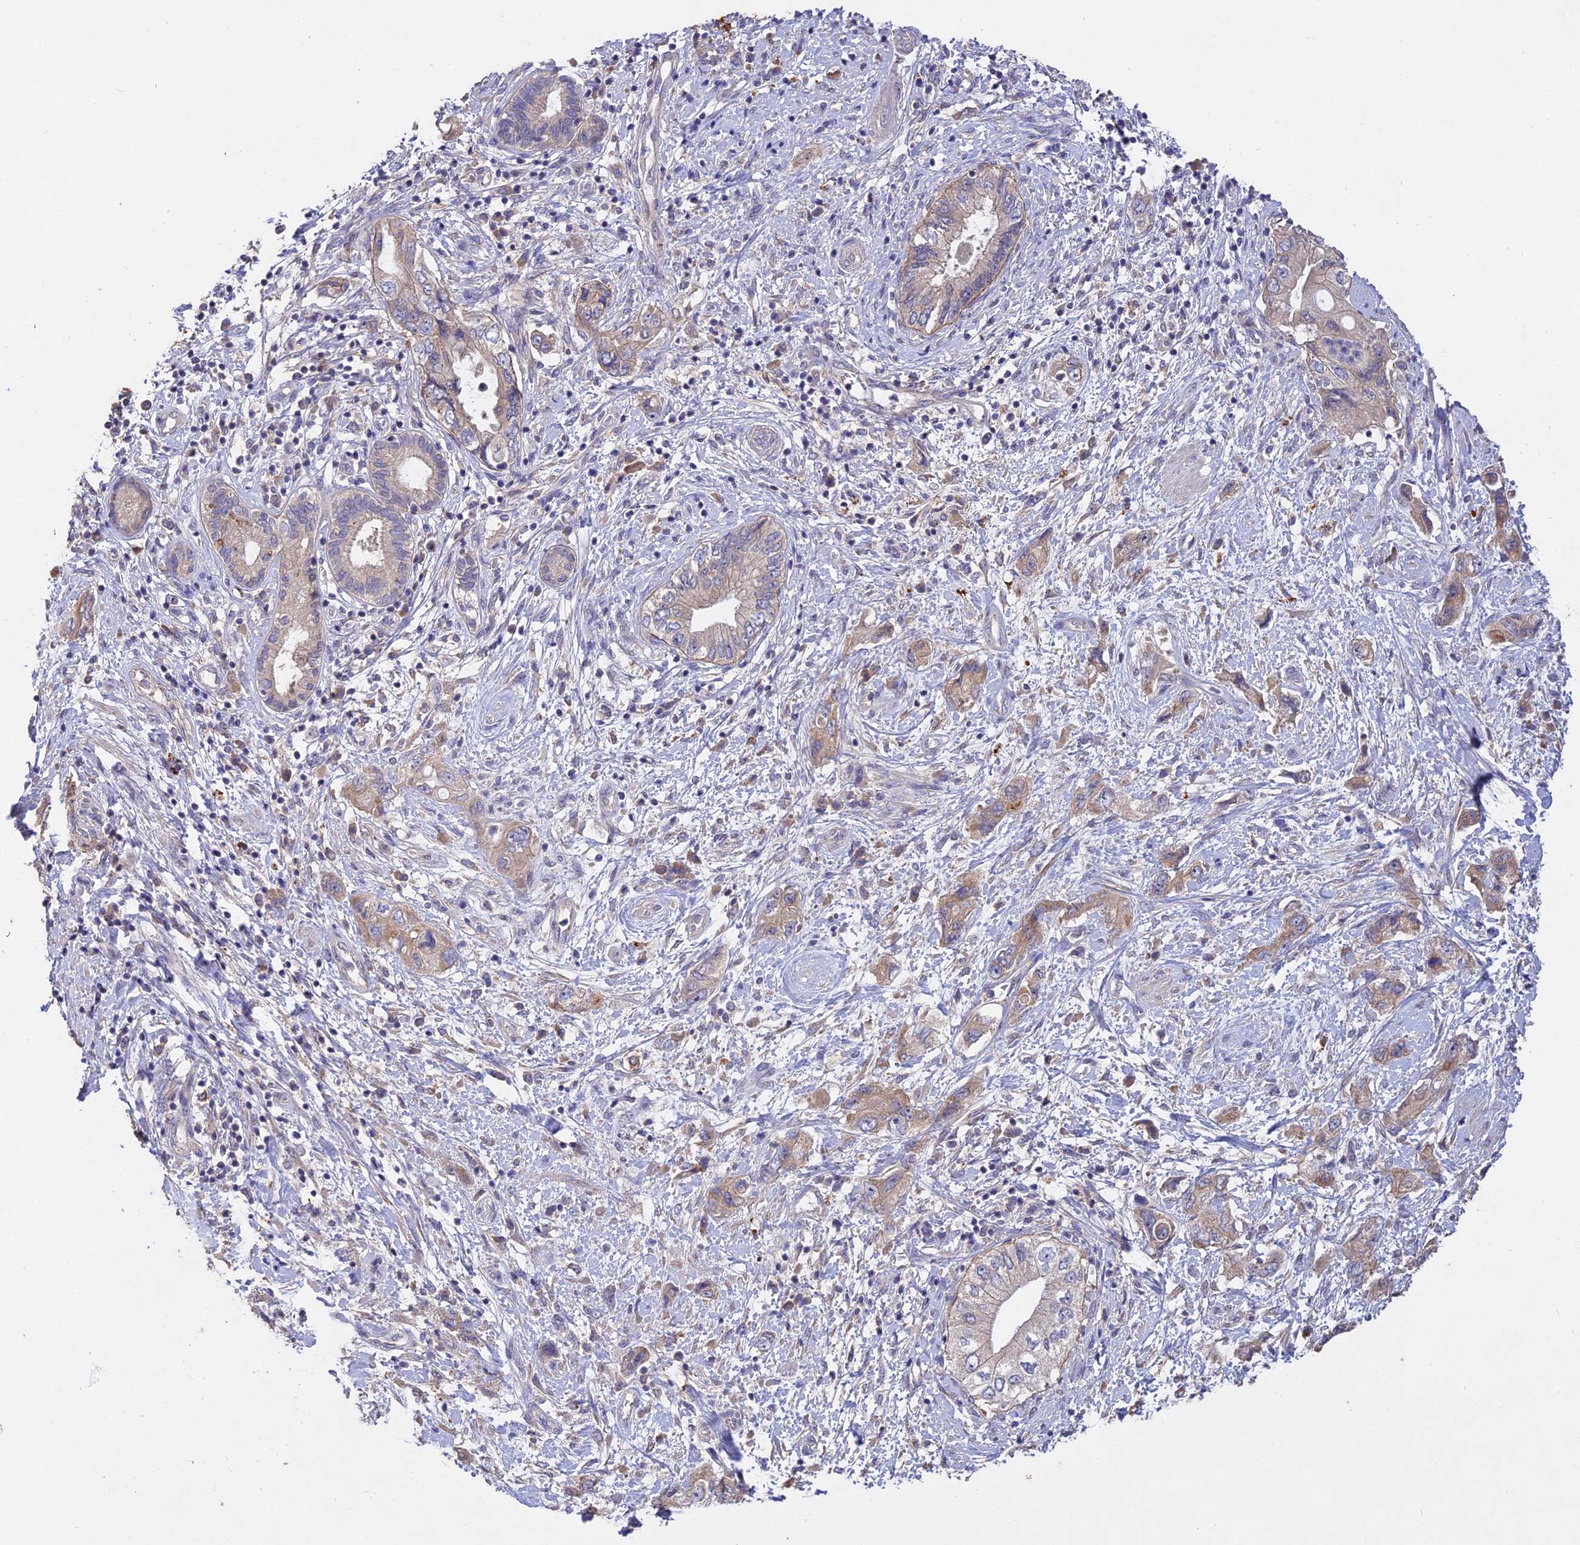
{"staining": {"intensity": "weak", "quantity": "<25%", "location": "cytoplasmic/membranous"}, "tissue": "pancreatic cancer", "cell_type": "Tumor cells", "image_type": "cancer", "snomed": [{"axis": "morphology", "description": "Adenocarcinoma, NOS"}, {"axis": "topography", "description": "Pancreas"}], "caption": "Histopathology image shows no protein positivity in tumor cells of adenocarcinoma (pancreatic) tissue.", "gene": "SLC26A4", "patient": {"sex": "female", "age": 73}}